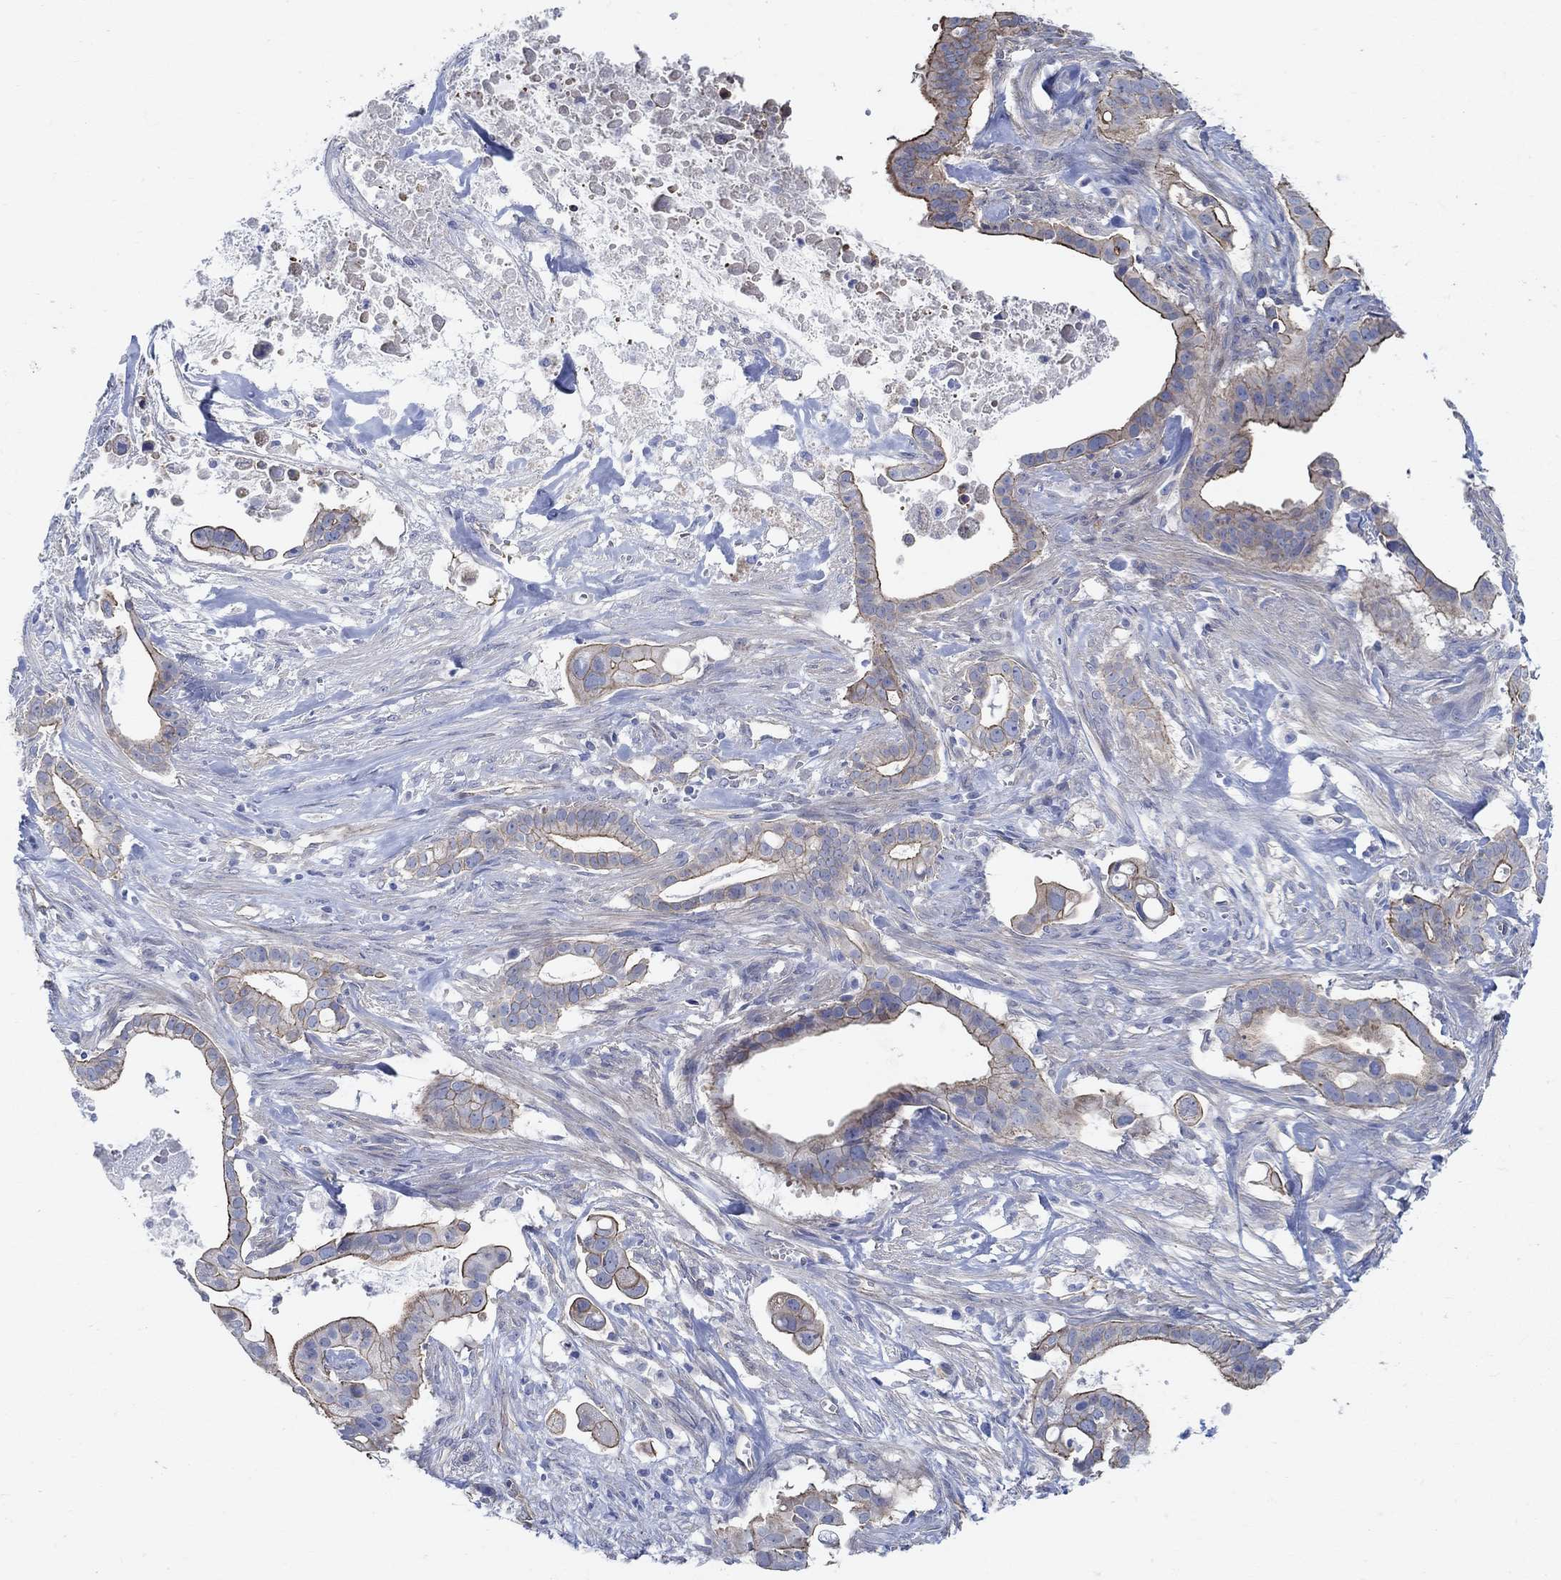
{"staining": {"intensity": "moderate", "quantity": "<25%", "location": "cytoplasmic/membranous"}, "tissue": "pancreatic cancer", "cell_type": "Tumor cells", "image_type": "cancer", "snomed": [{"axis": "morphology", "description": "Adenocarcinoma, NOS"}, {"axis": "topography", "description": "Pancreas"}], "caption": "Pancreatic adenocarcinoma stained for a protein displays moderate cytoplasmic/membranous positivity in tumor cells.", "gene": "TMEM198", "patient": {"sex": "male", "age": 61}}